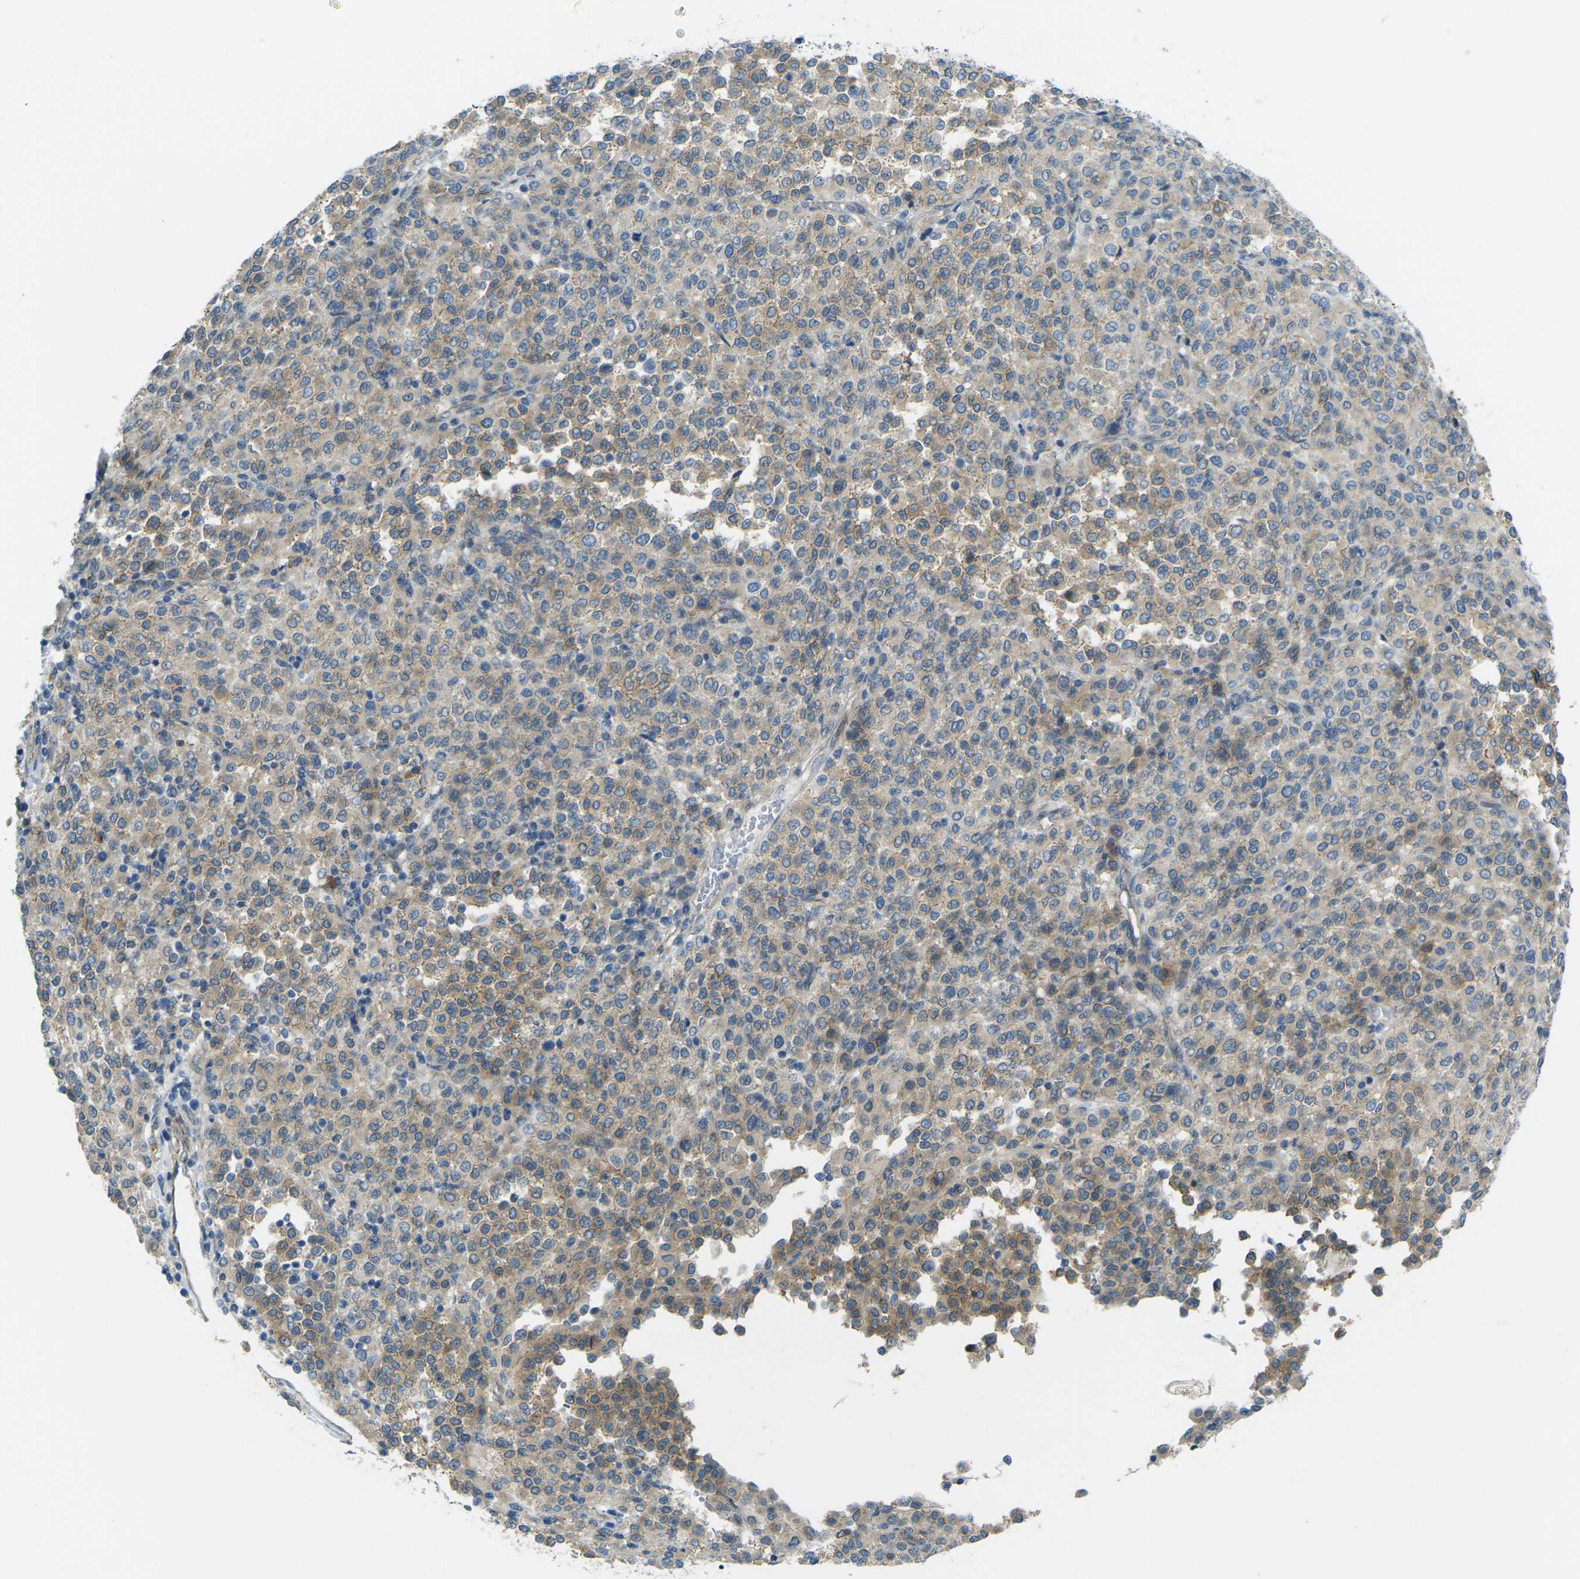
{"staining": {"intensity": "weak", "quantity": ">75%", "location": "cytoplasmic/membranous"}, "tissue": "melanoma", "cell_type": "Tumor cells", "image_type": "cancer", "snomed": [{"axis": "morphology", "description": "Malignant melanoma, Metastatic site"}, {"axis": "topography", "description": "Pancreas"}], "caption": "Immunohistochemistry (IHC) (DAB (3,3'-diaminobenzidine)) staining of human melanoma displays weak cytoplasmic/membranous protein positivity in about >75% of tumor cells.", "gene": "RHBDD1", "patient": {"sex": "female", "age": 30}}